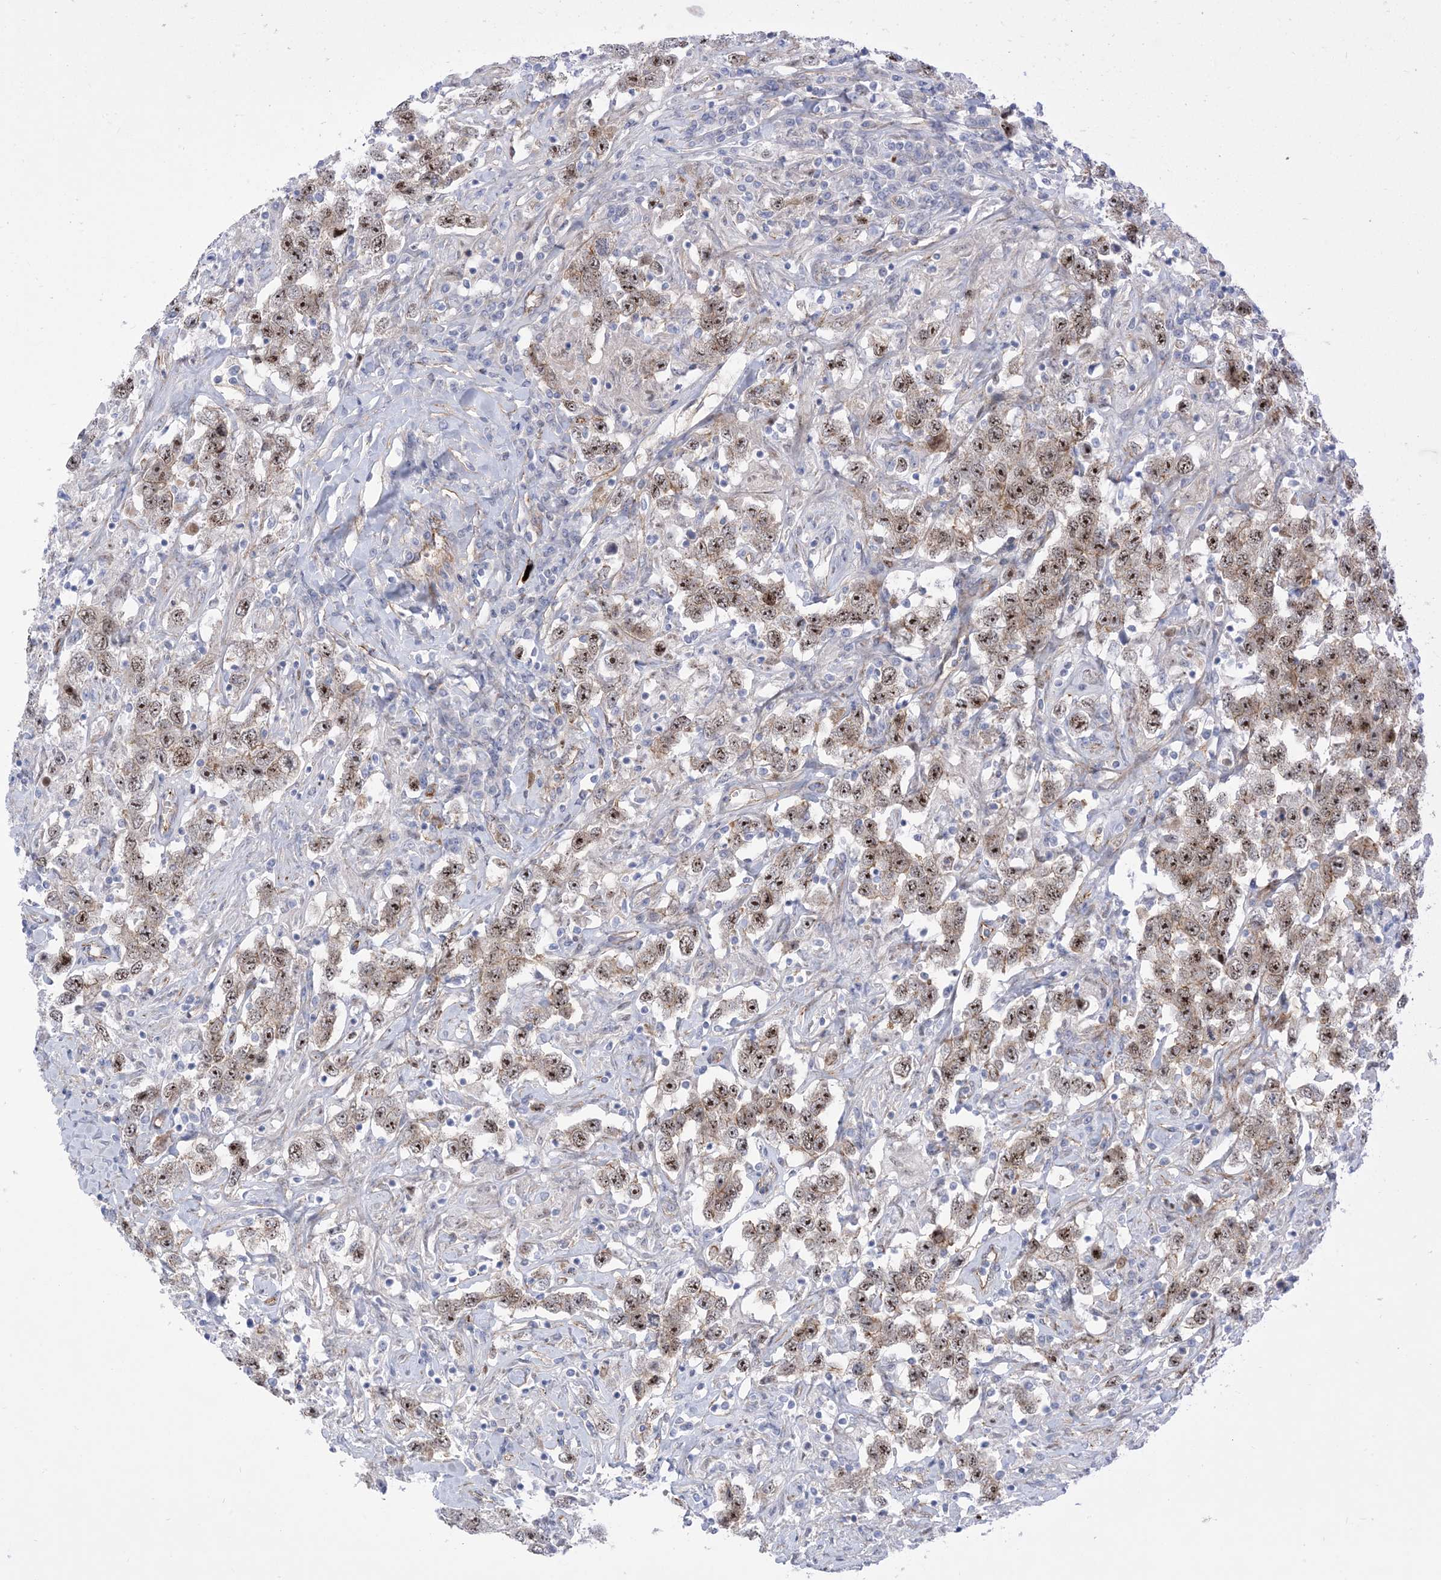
{"staining": {"intensity": "moderate", "quantity": ">75%", "location": "cytoplasmic/membranous,nuclear"}, "tissue": "testis cancer", "cell_type": "Tumor cells", "image_type": "cancer", "snomed": [{"axis": "morphology", "description": "Seminoma, NOS"}, {"axis": "topography", "description": "Testis"}], "caption": "Protein analysis of seminoma (testis) tissue exhibits moderate cytoplasmic/membranous and nuclear positivity in approximately >75% of tumor cells. The protein is shown in brown color, while the nuclei are stained blue.", "gene": "MARS2", "patient": {"sex": "male", "age": 41}}